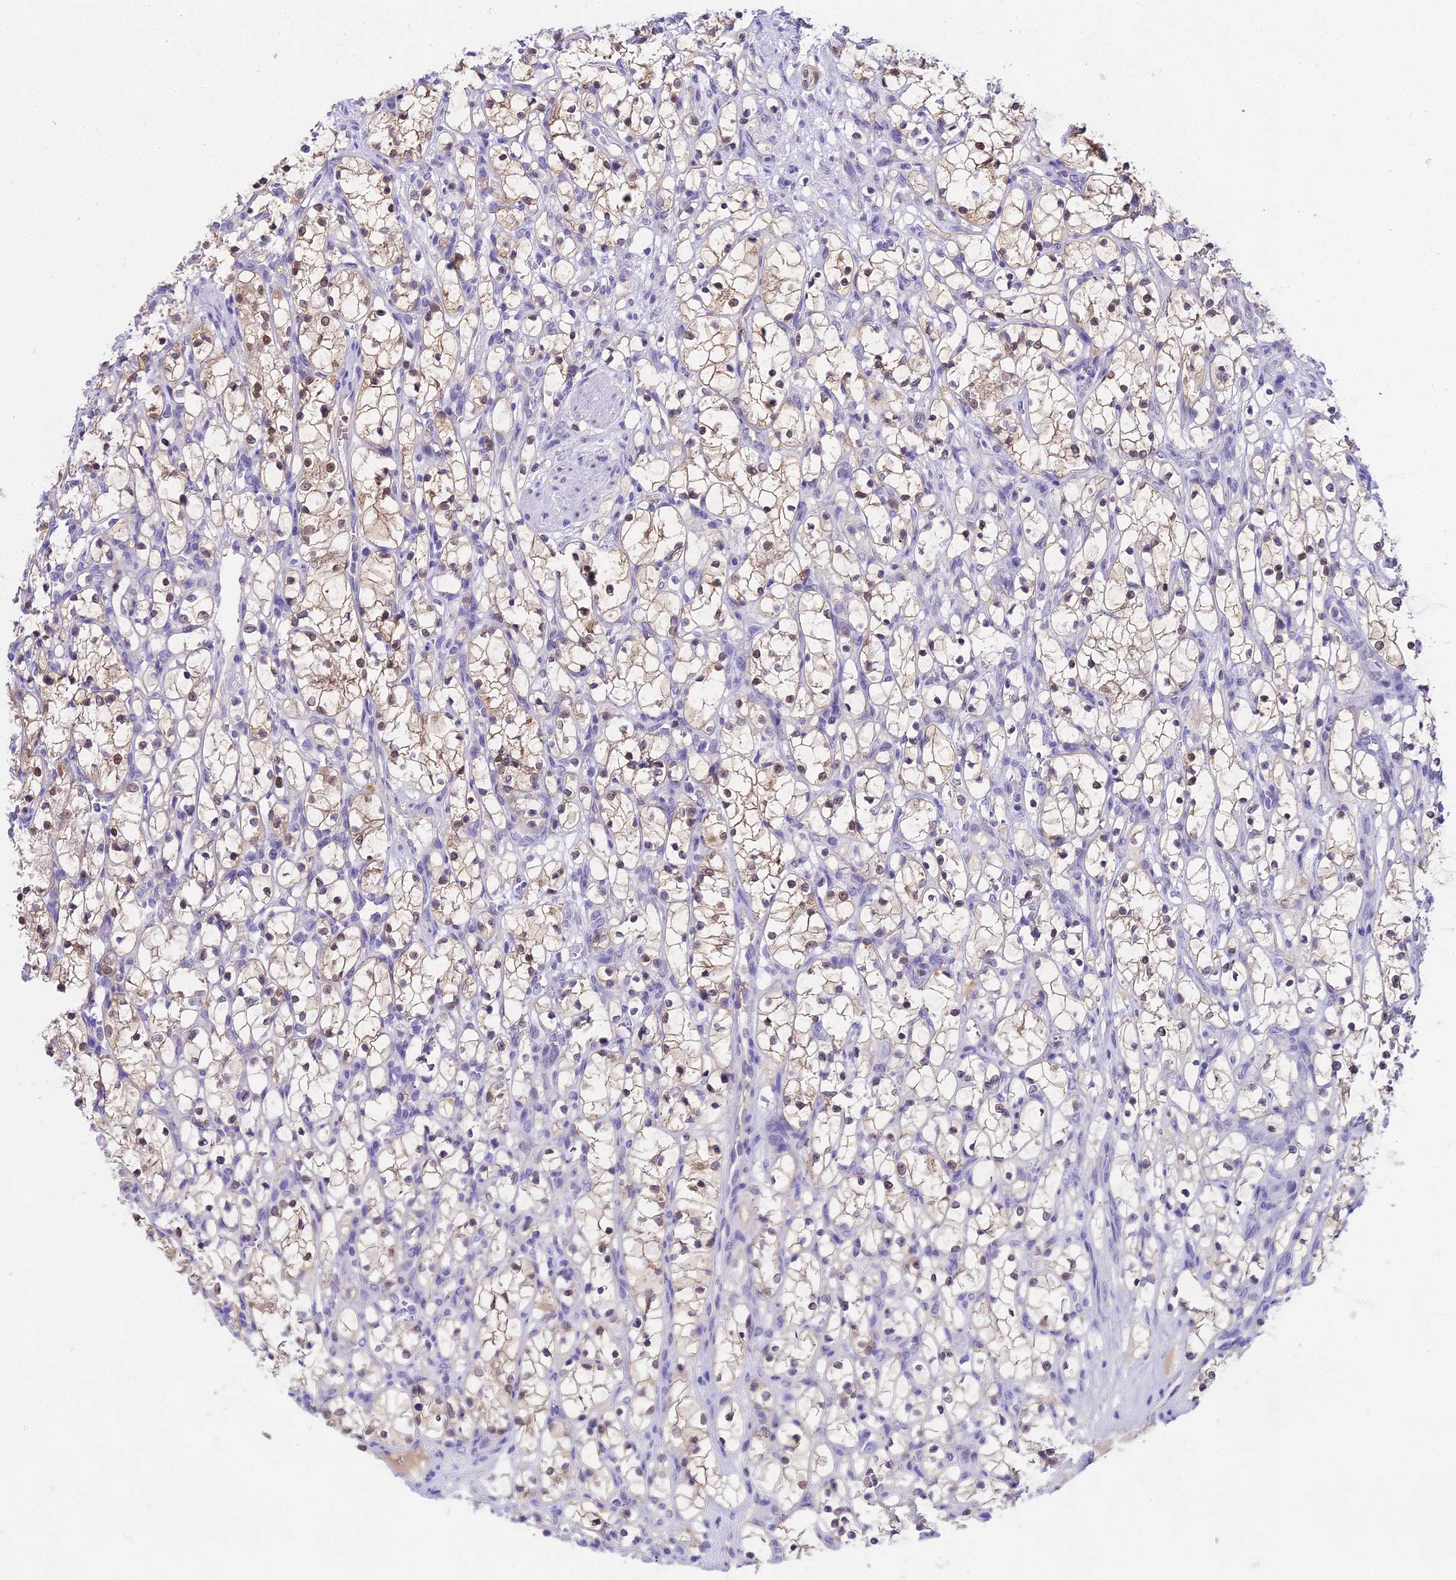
{"staining": {"intensity": "moderate", "quantity": "25%-75%", "location": "nuclear"}, "tissue": "renal cancer", "cell_type": "Tumor cells", "image_type": "cancer", "snomed": [{"axis": "morphology", "description": "Adenocarcinoma, NOS"}, {"axis": "topography", "description": "Kidney"}], "caption": "An image of renal cancer (adenocarcinoma) stained for a protein displays moderate nuclear brown staining in tumor cells.", "gene": "MAT2A", "patient": {"sex": "female", "age": 69}}